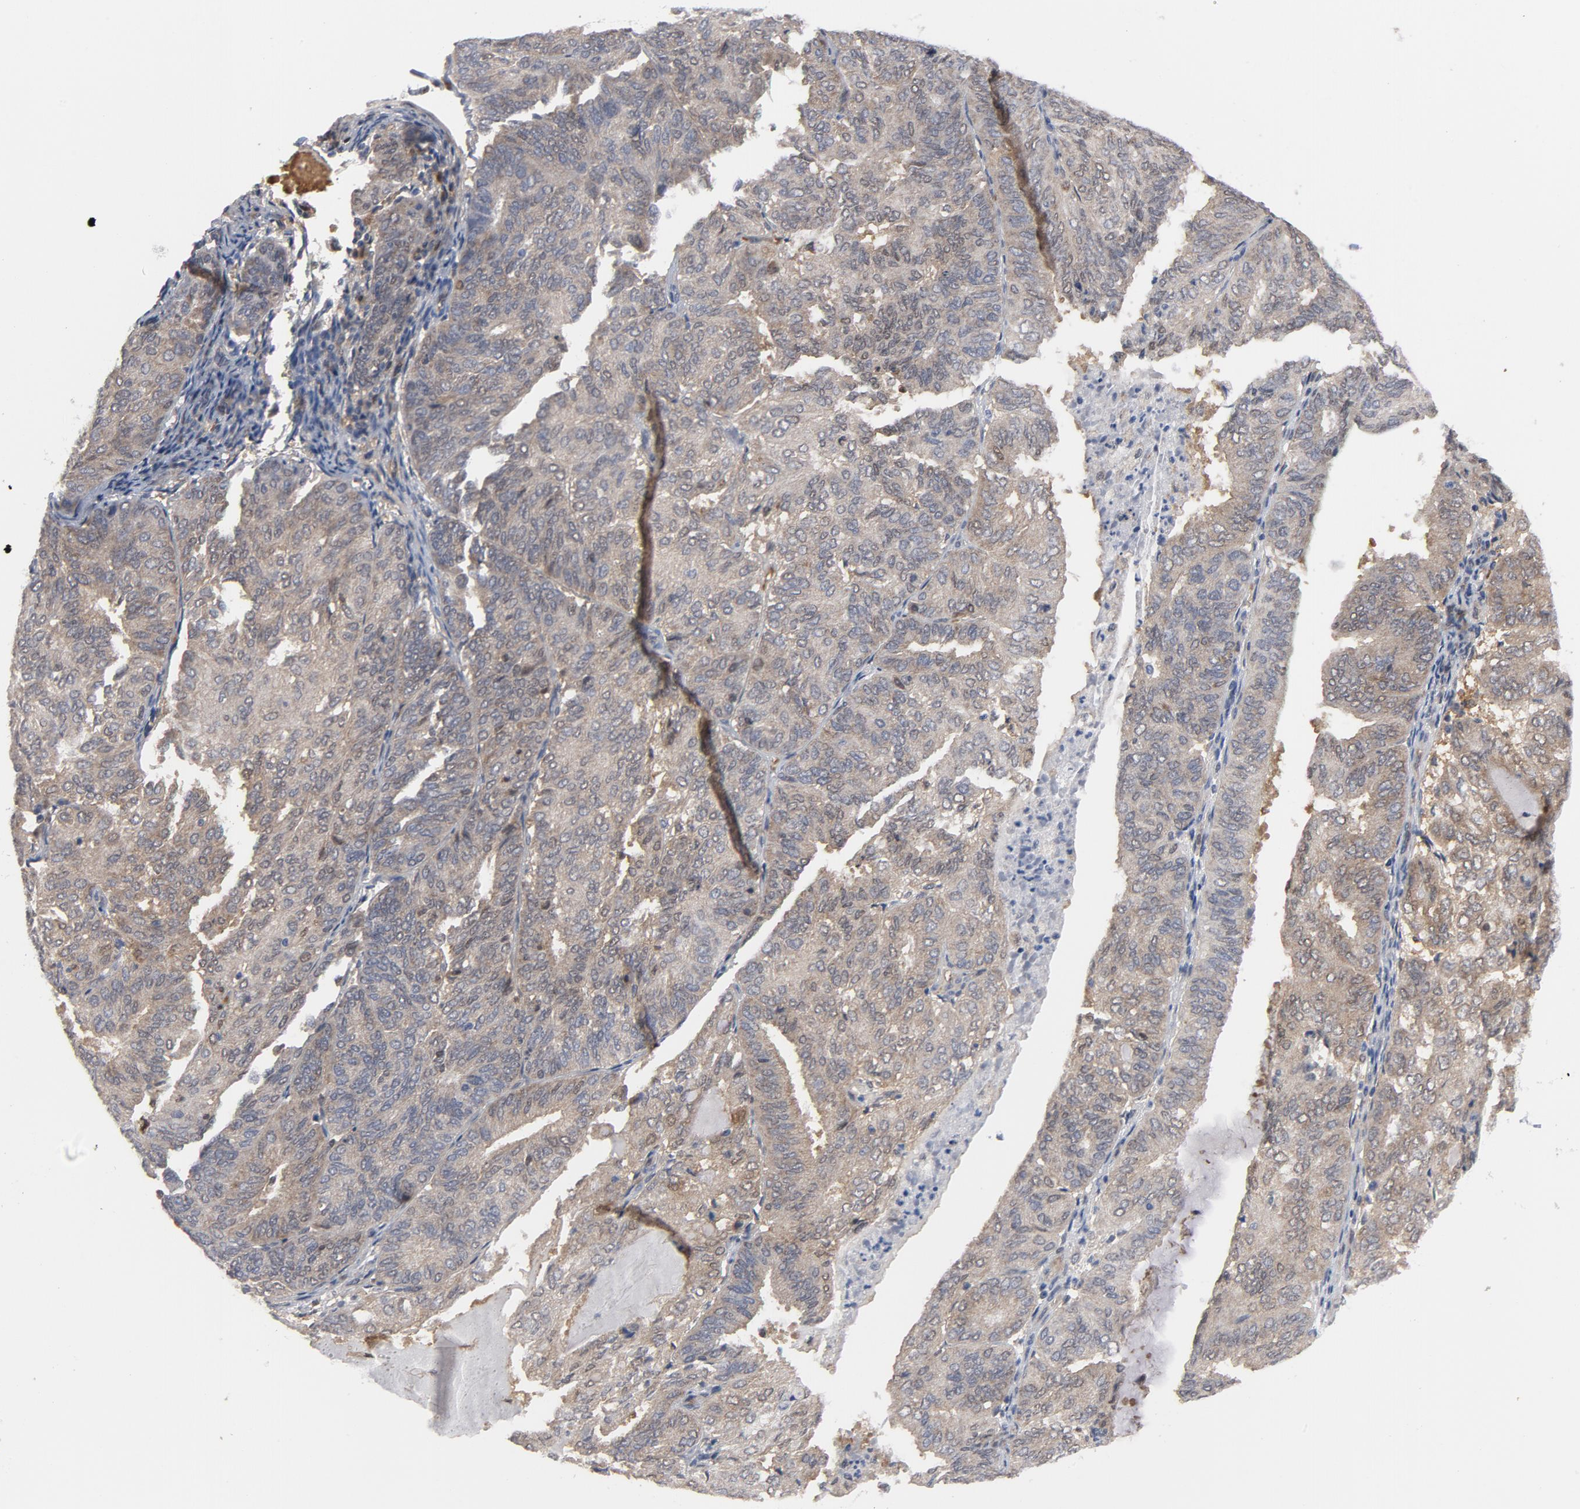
{"staining": {"intensity": "moderate", "quantity": ">75%", "location": "cytoplasmic/membranous,nuclear"}, "tissue": "endometrial cancer", "cell_type": "Tumor cells", "image_type": "cancer", "snomed": [{"axis": "morphology", "description": "Adenocarcinoma, NOS"}, {"axis": "topography", "description": "Endometrium"}], "caption": "Endometrial adenocarcinoma stained with a brown dye exhibits moderate cytoplasmic/membranous and nuclear positive expression in about >75% of tumor cells.", "gene": "PRDX1", "patient": {"sex": "female", "age": 59}}